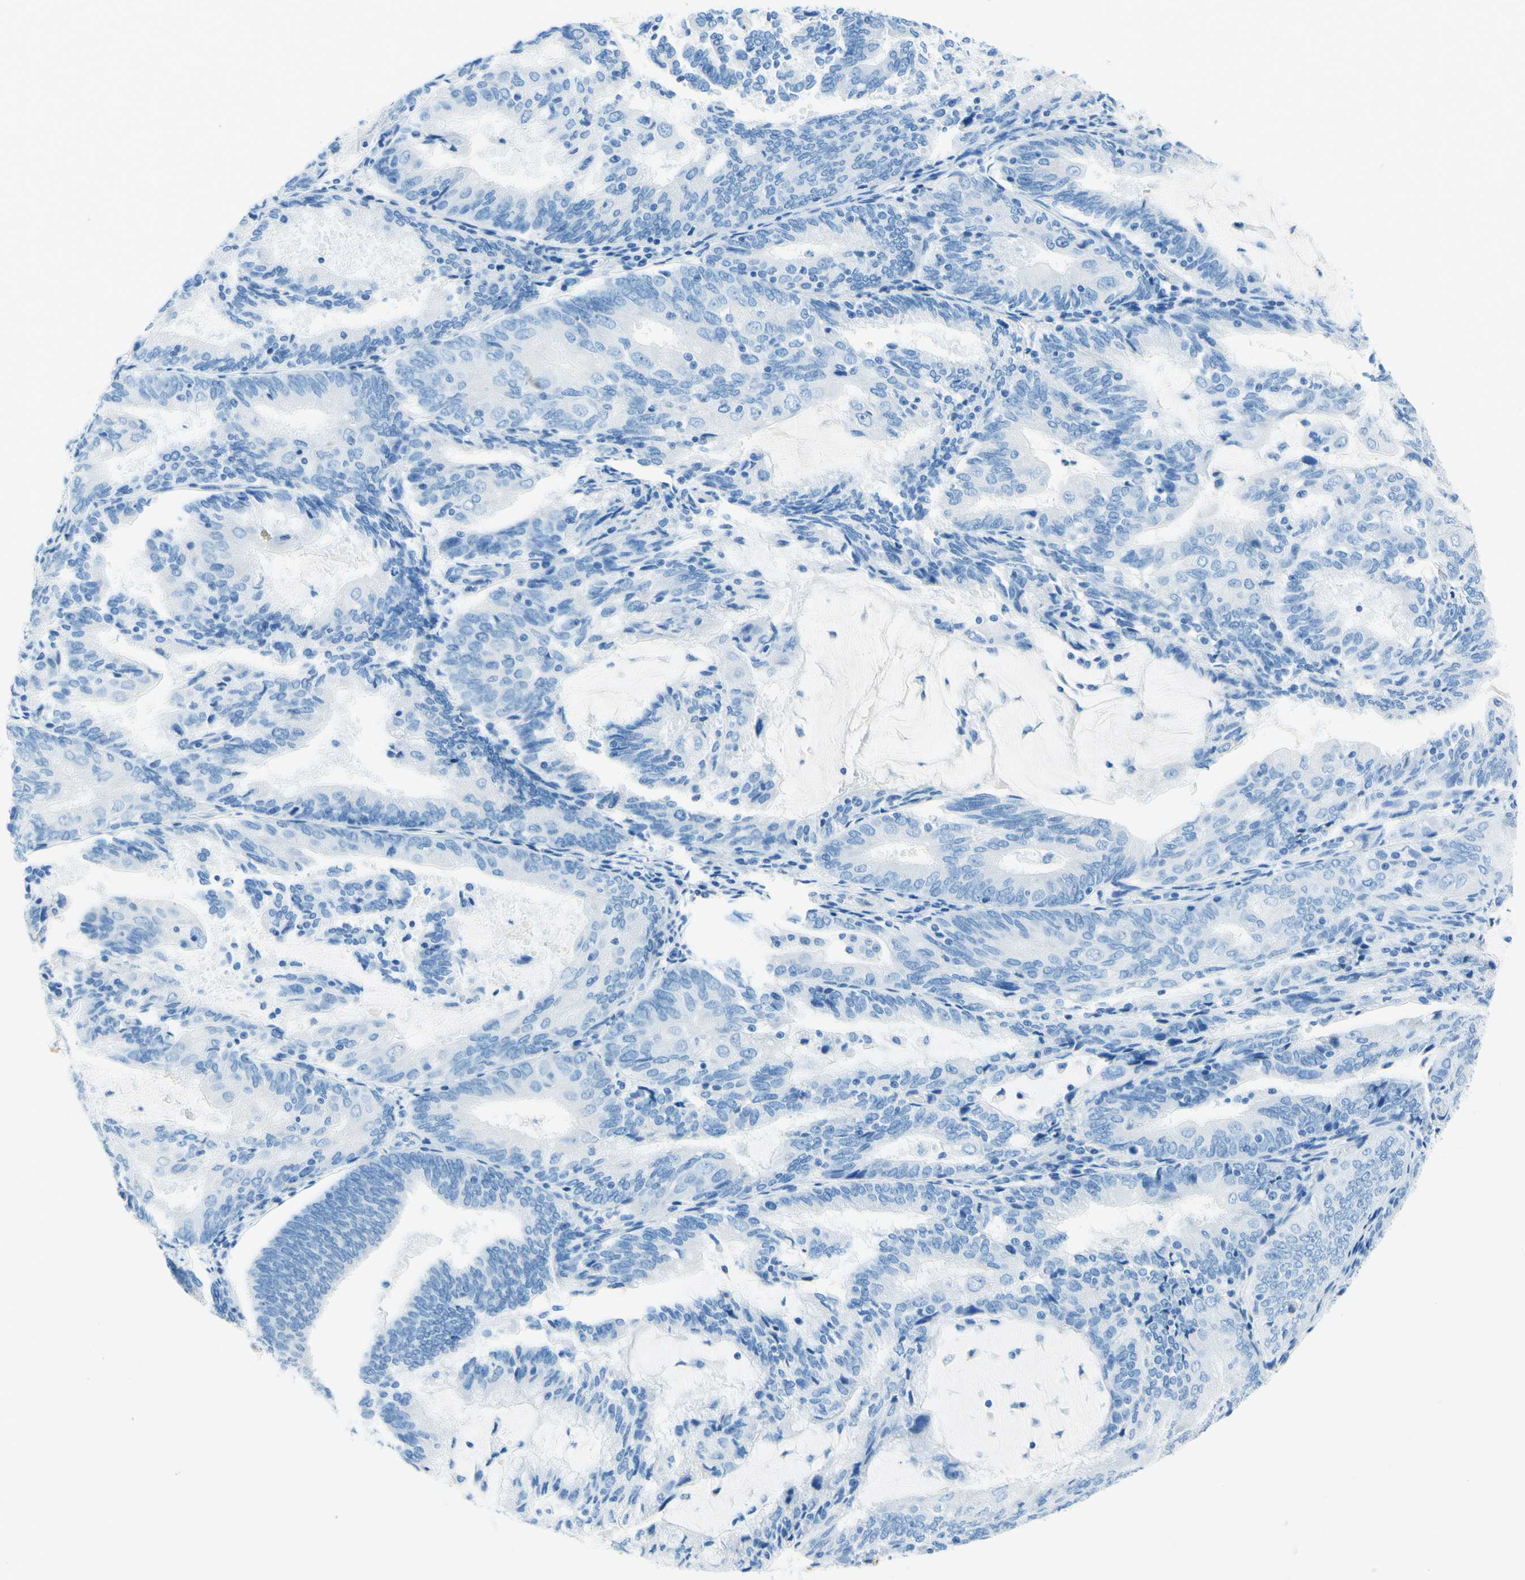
{"staining": {"intensity": "negative", "quantity": "none", "location": "none"}, "tissue": "endometrial cancer", "cell_type": "Tumor cells", "image_type": "cancer", "snomed": [{"axis": "morphology", "description": "Adenocarcinoma, NOS"}, {"axis": "topography", "description": "Endometrium"}], "caption": "Immunohistochemistry (IHC) micrograph of endometrial cancer stained for a protein (brown), which exhibits no staining in tumor cells.", "gene": "MFAP5", "patient": {"sex": "female", "age": 81}}